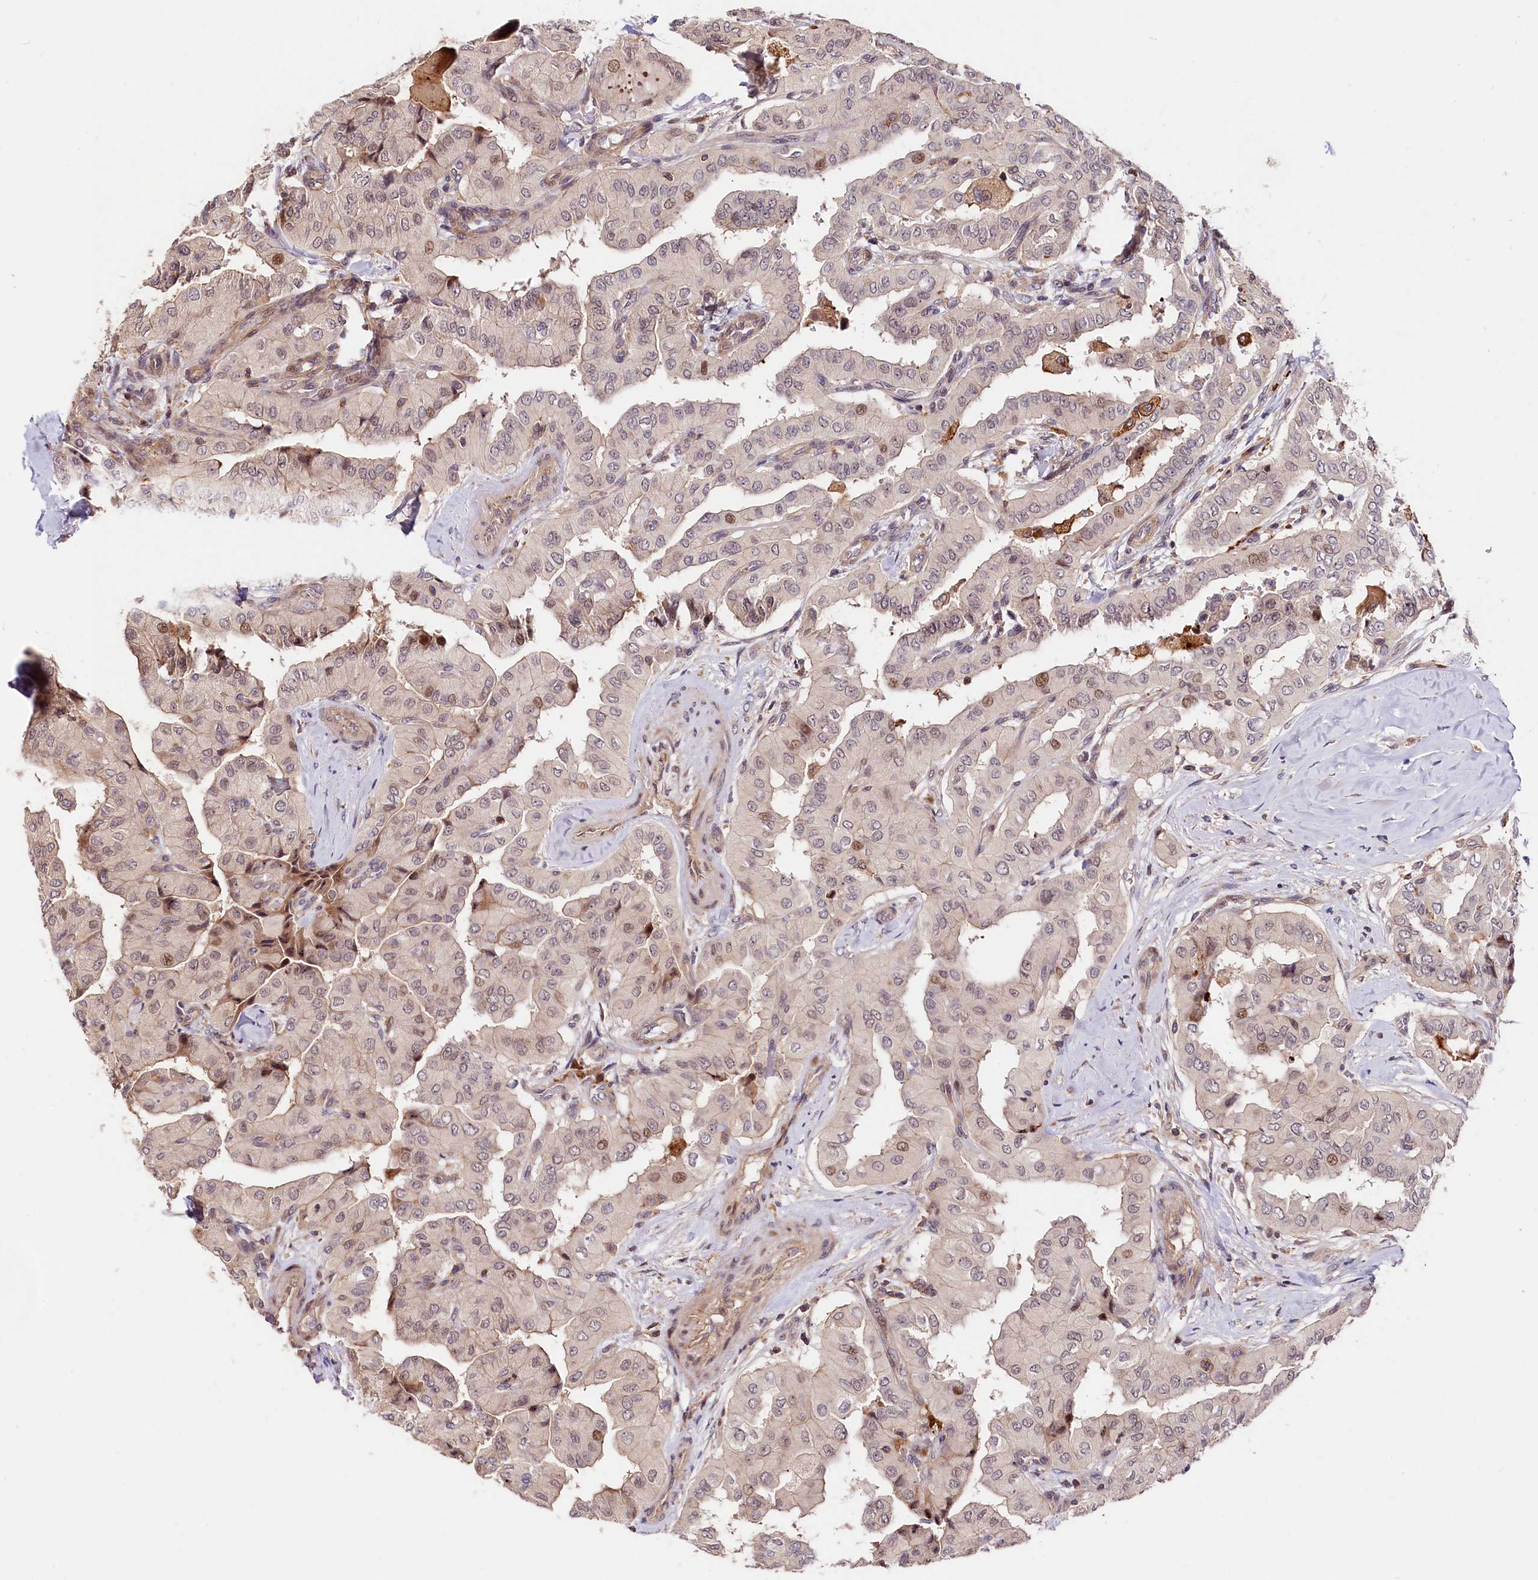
{"staining": {"intensity": "moderate", "quantity": "<25%", "location": "nuclear"}, "tissue": "thyroid cancer", "cell_type": "Tumor cells", "image_type": "cancer", "snomed": [{"axis": "morphology", "description": "Papillary adenocarcinoma, NOS"}, {"axis": "topography", "description": "Thyroid gland"}], "caption": "Papillary adenocarcinoma (thyroid) was stained to show a protein in brown. There is low levels of moderate nuclear expression in approximately <25% of tumor cells.", "gene": "CACNA1H", "patient": {"sex": "female", "age": 59}}